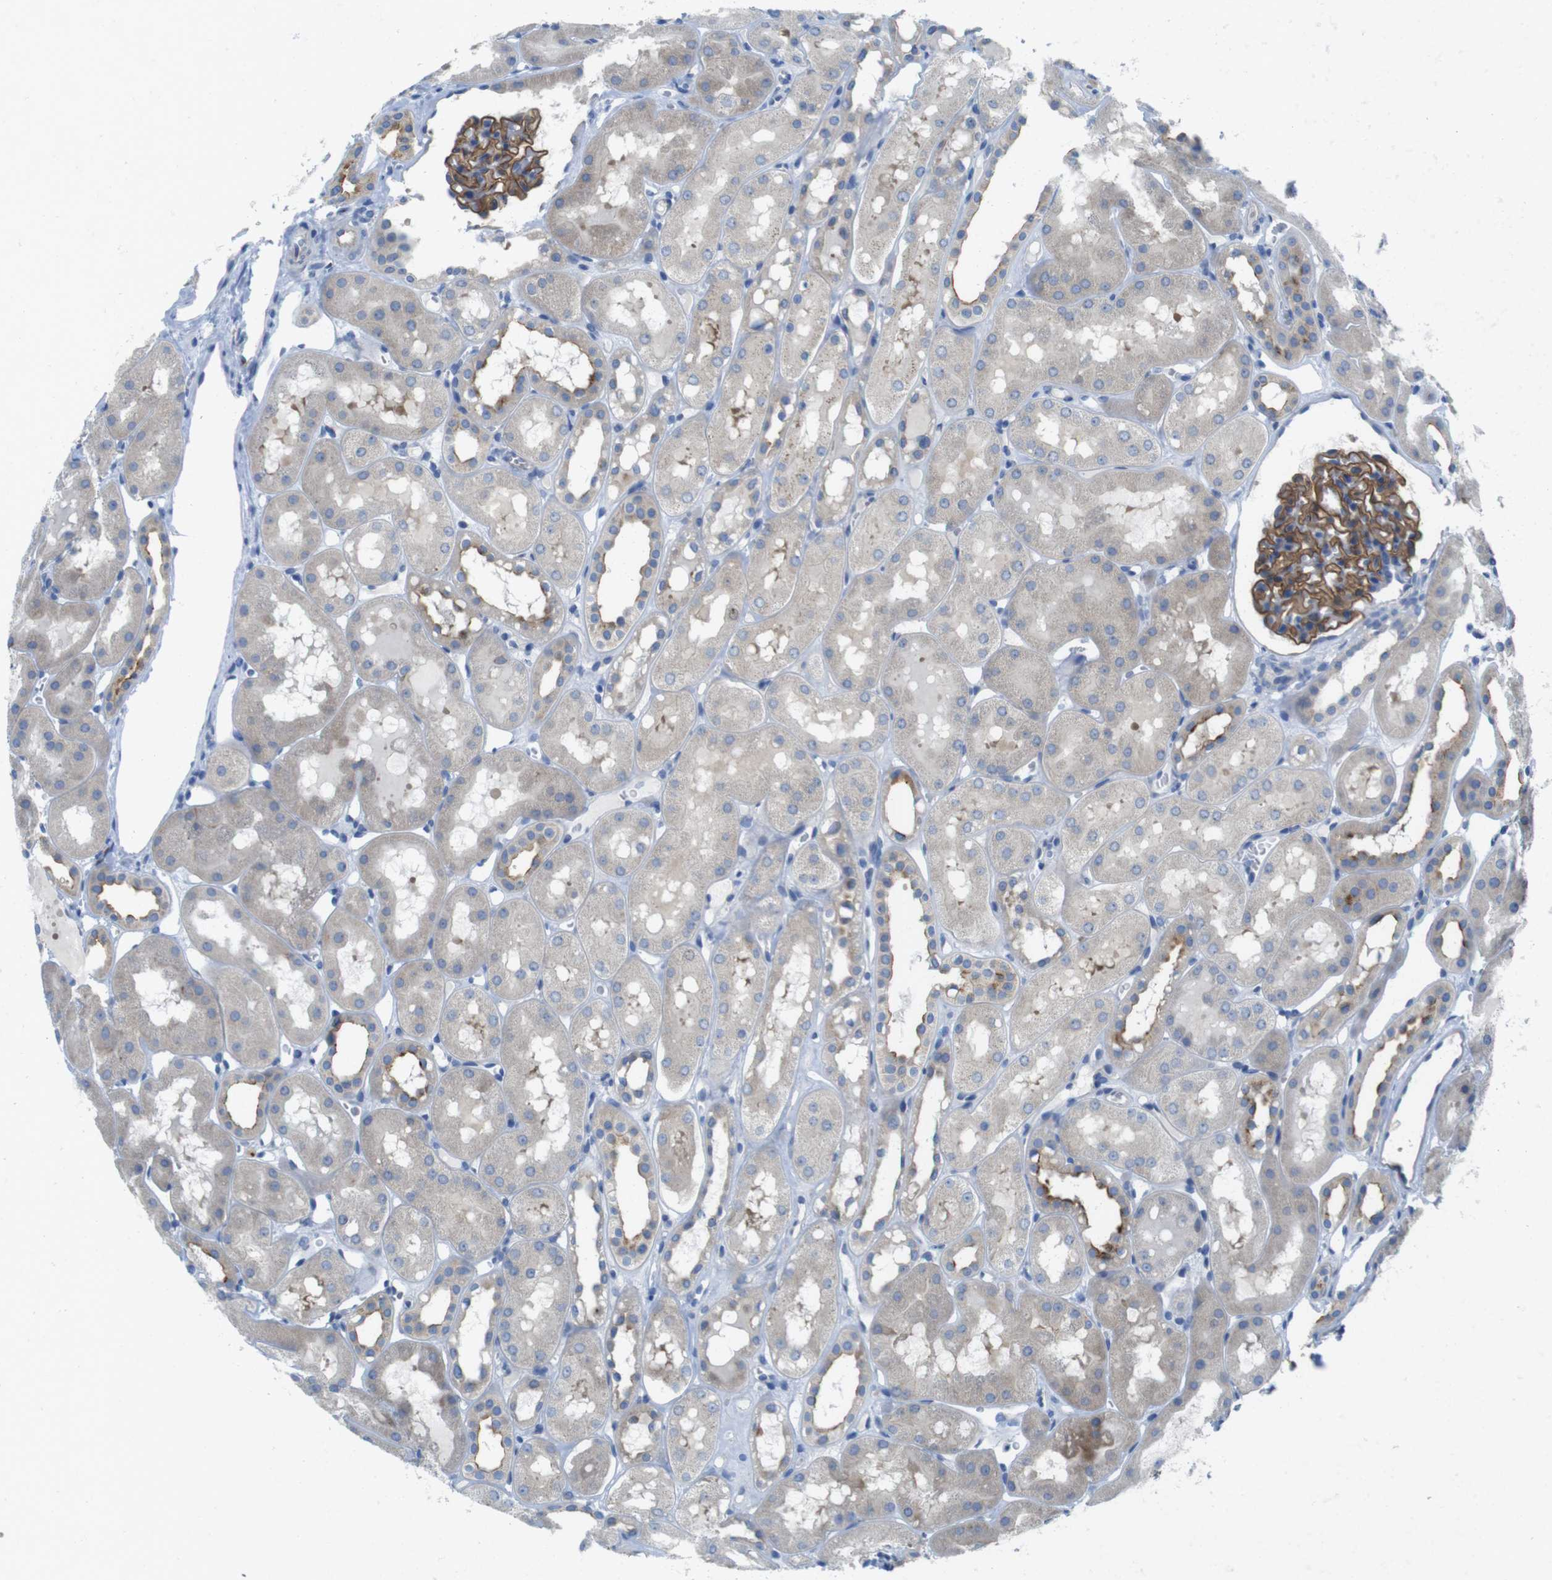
{"staining": {"intensity": "strong", "quantity": ">75%", "location": "cytoplasmic/membranous"}, "tissue": "kidney", "cell_type": "Cells in glomeruli", "image_type": "normal", "snomed": [{"axis": "morphology", "description": "Normal tissue, NOS"}, {"axis": "topography", "description": "Kidney"}, {"axis": "topography", "description": "Urinary bladder"}], "caption": "Immunohistochemistry (IHC) (DAB) staining of benign kidney displays strong cytoplasmic/membranous protein positivity in approximately >75% of cells in glomeruli.", "gene": "TMEM234", "patient": {"sex": "male", "age": 16}}